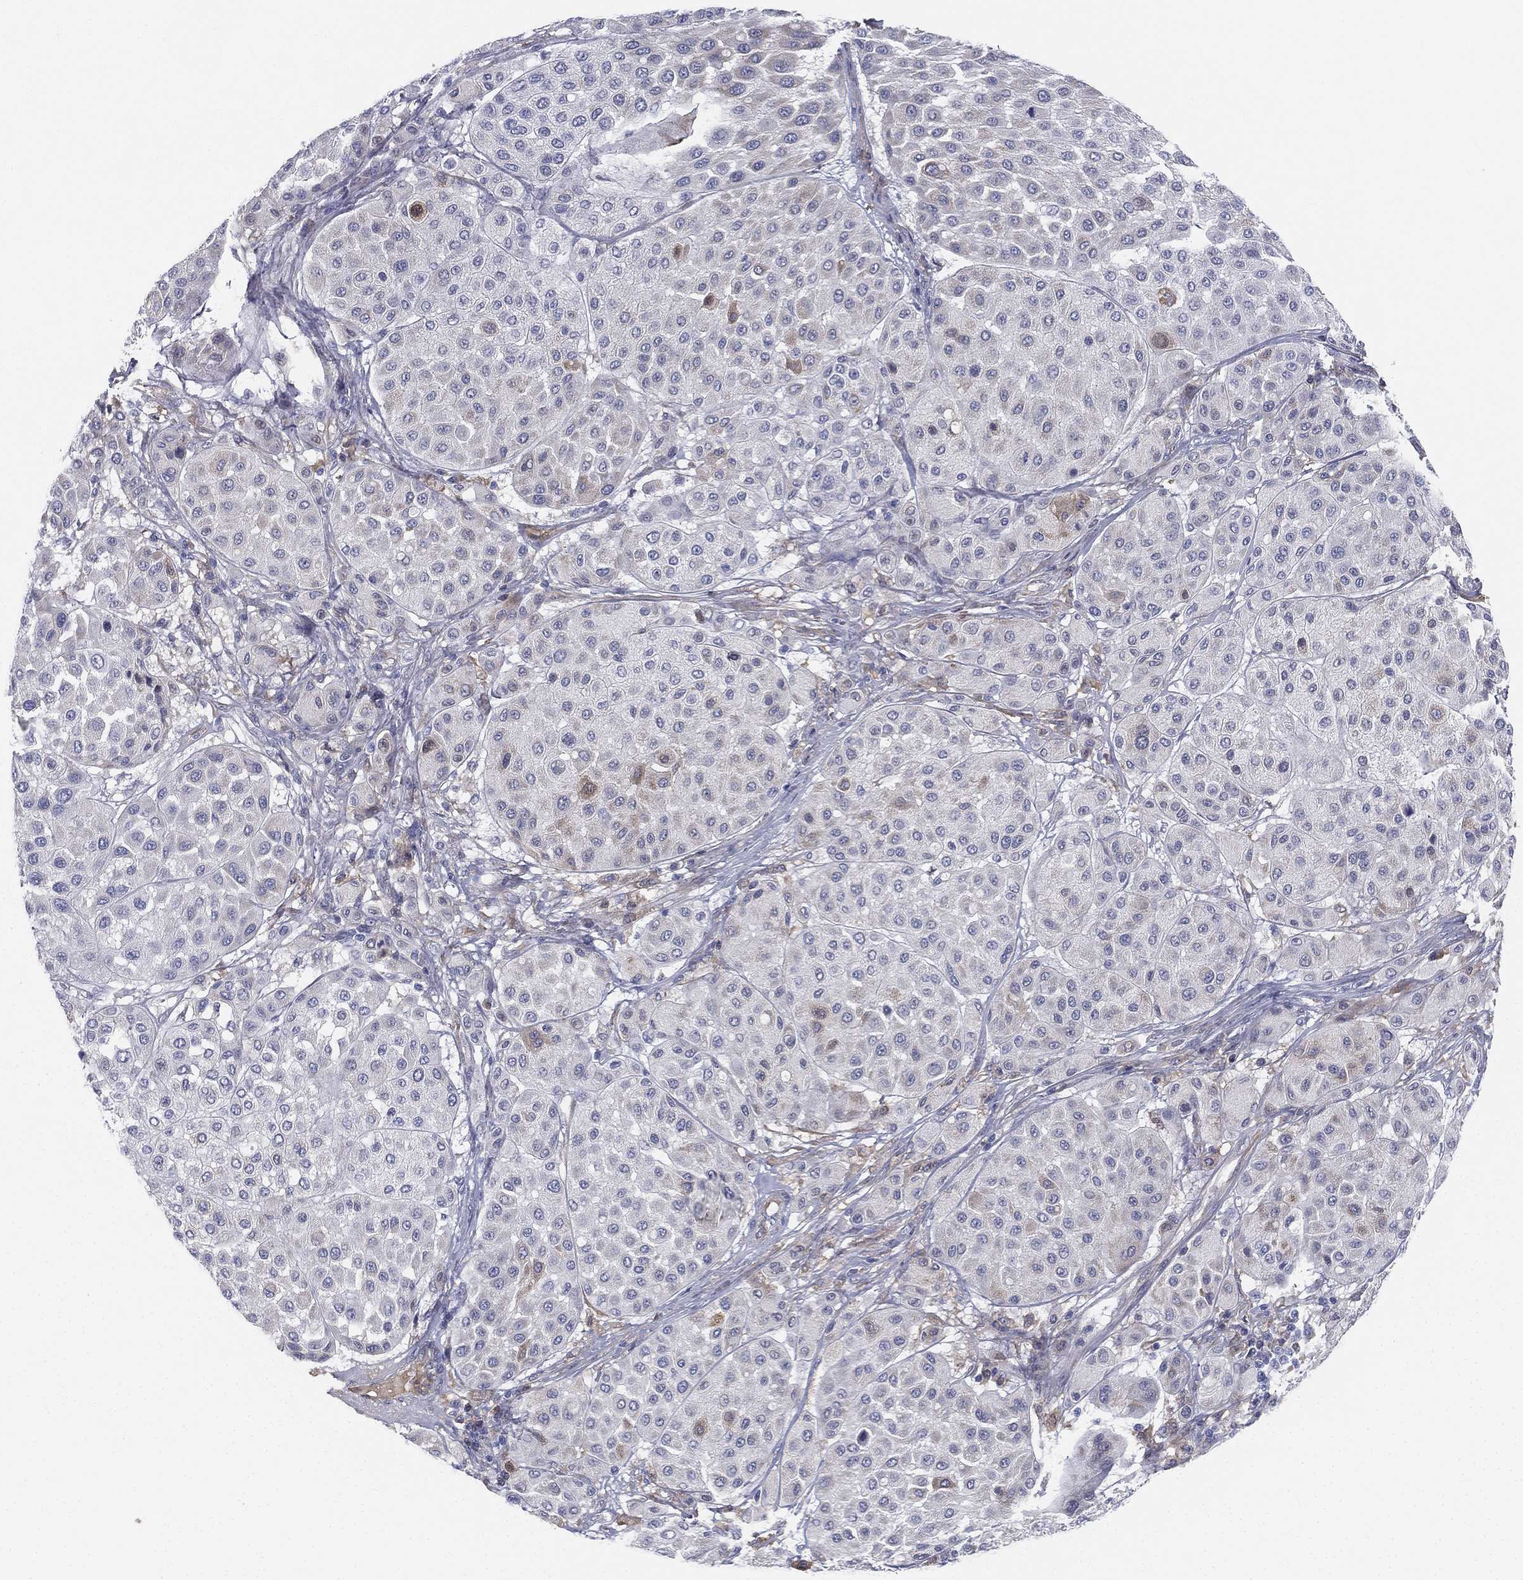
{"staining": {"intensity": "weak", "quantity": "<25%", "location": "cytoplasmic/membranous"}, "tissue": "melanoma", "cell_type": "Tumor cells", "image_type": "cancer", "snomed": [{"axis": "morphology", "description": "Malignant melanoma, Metastatic site"}, {"axis": "topography", "description": "Smooth muscle"}], "caption": "IHC histopathology image of neoplastic tissue: human melanoma stained with DAB exhibits no significant protein positivity in tumor cells. (DAB immunohistochemistry (IHC) visualized using brightfield microscopy, high magnification).", "gene": "MLF1", "patient": {"sex": "male", "age": 41}}